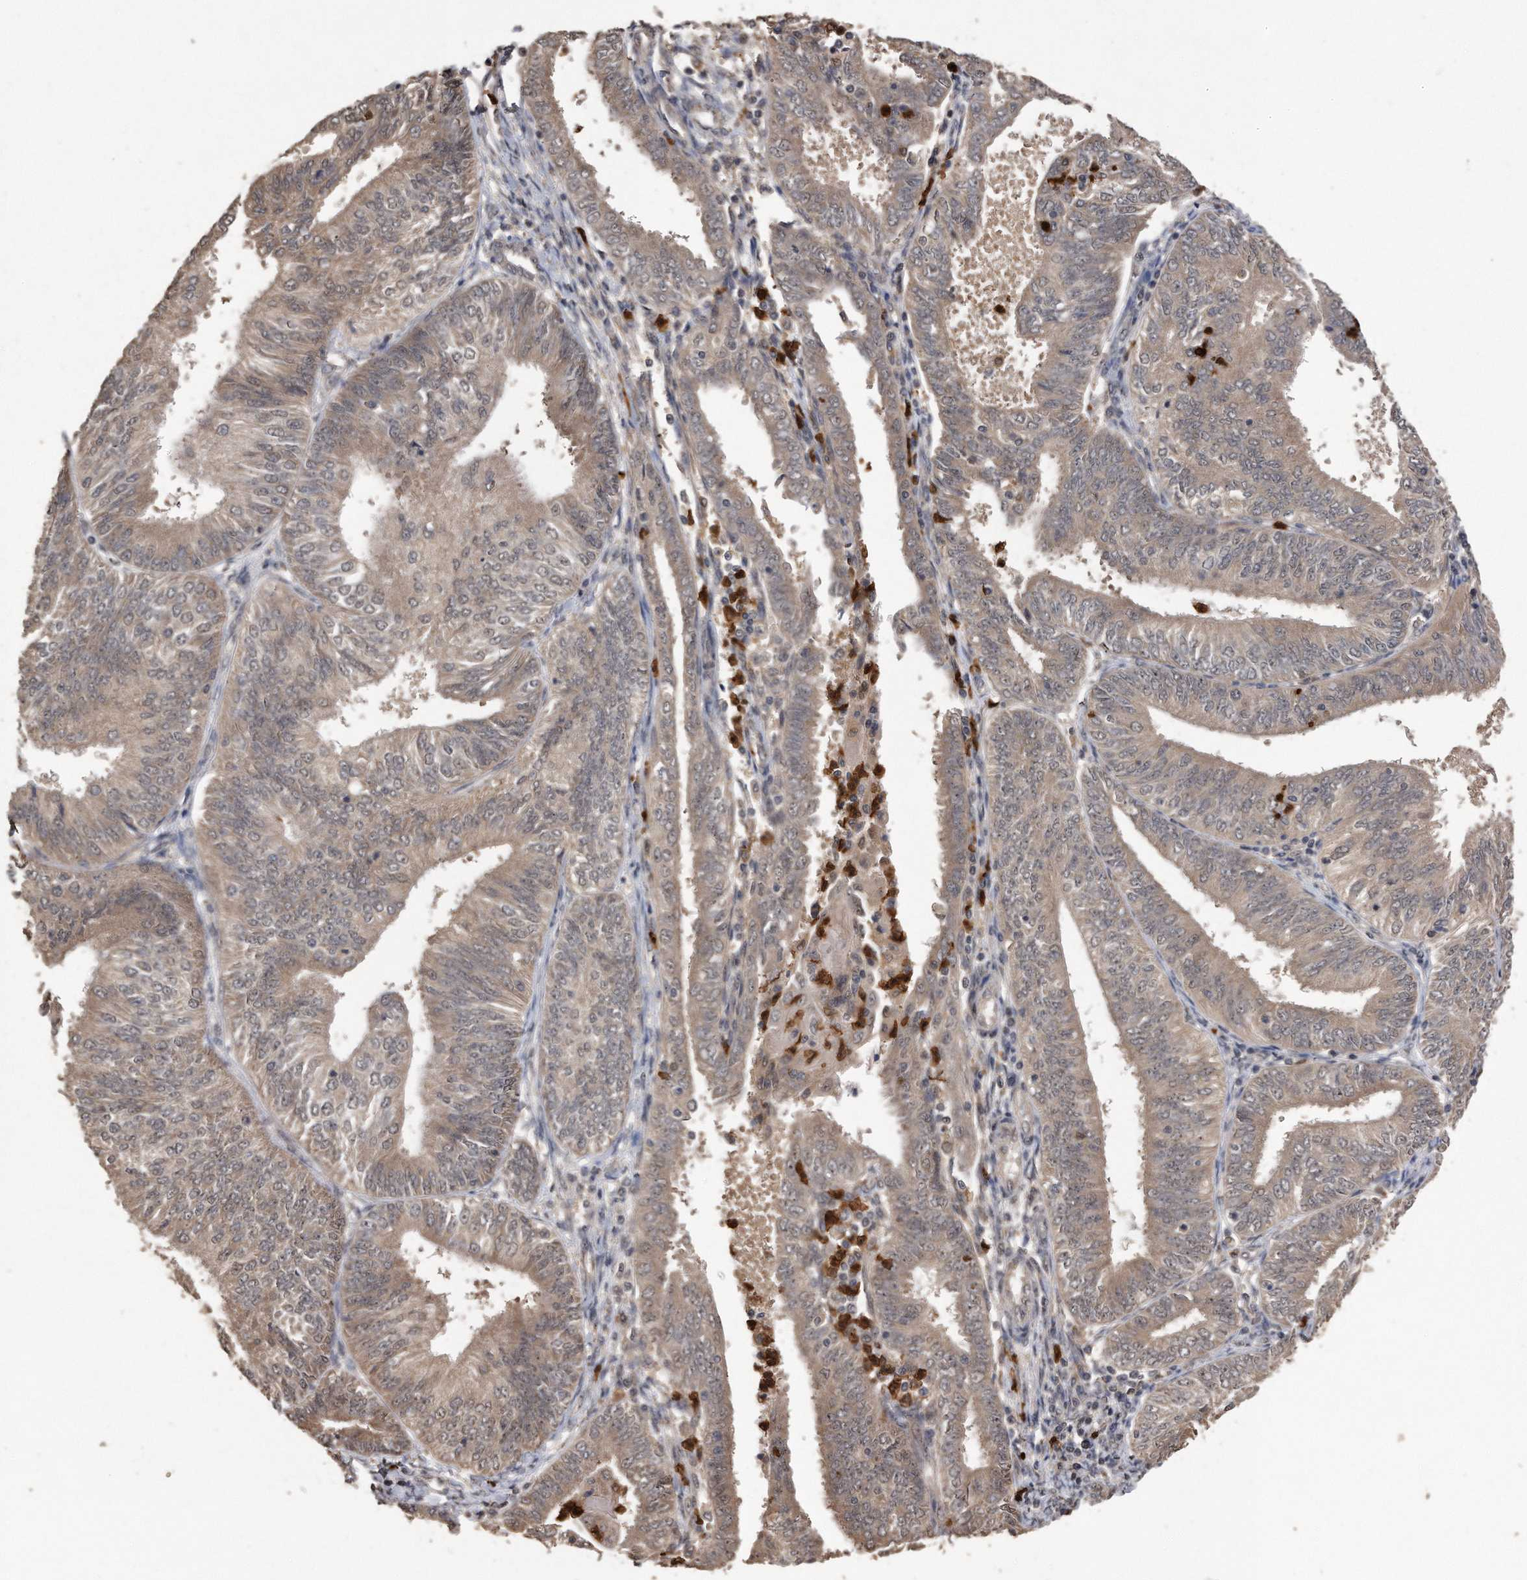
{"staining": {"intensity": "weak", "quantity": ">75%", "location": "cytoplasmic/membranous,nuclear"}, "tissue": "endometrial cancer", "cell_type": "Tumor cells", "image_type": "cancer", "snomed": [{"axis": "morphology", "description": "Adenocarcinoma, NOS"}, {"axis": "topography", "description": "Endometrium"}], "caption": "A low amount of weak cytoplasmic/membranous and nuclear expression is present in approximately >75% of tumor cells in endometrial cancer (adenocarcinoma) tissue. Nuclei are stained in blue.", "gene": "PELO", "patient": {"sex": "female", "age": 58}}